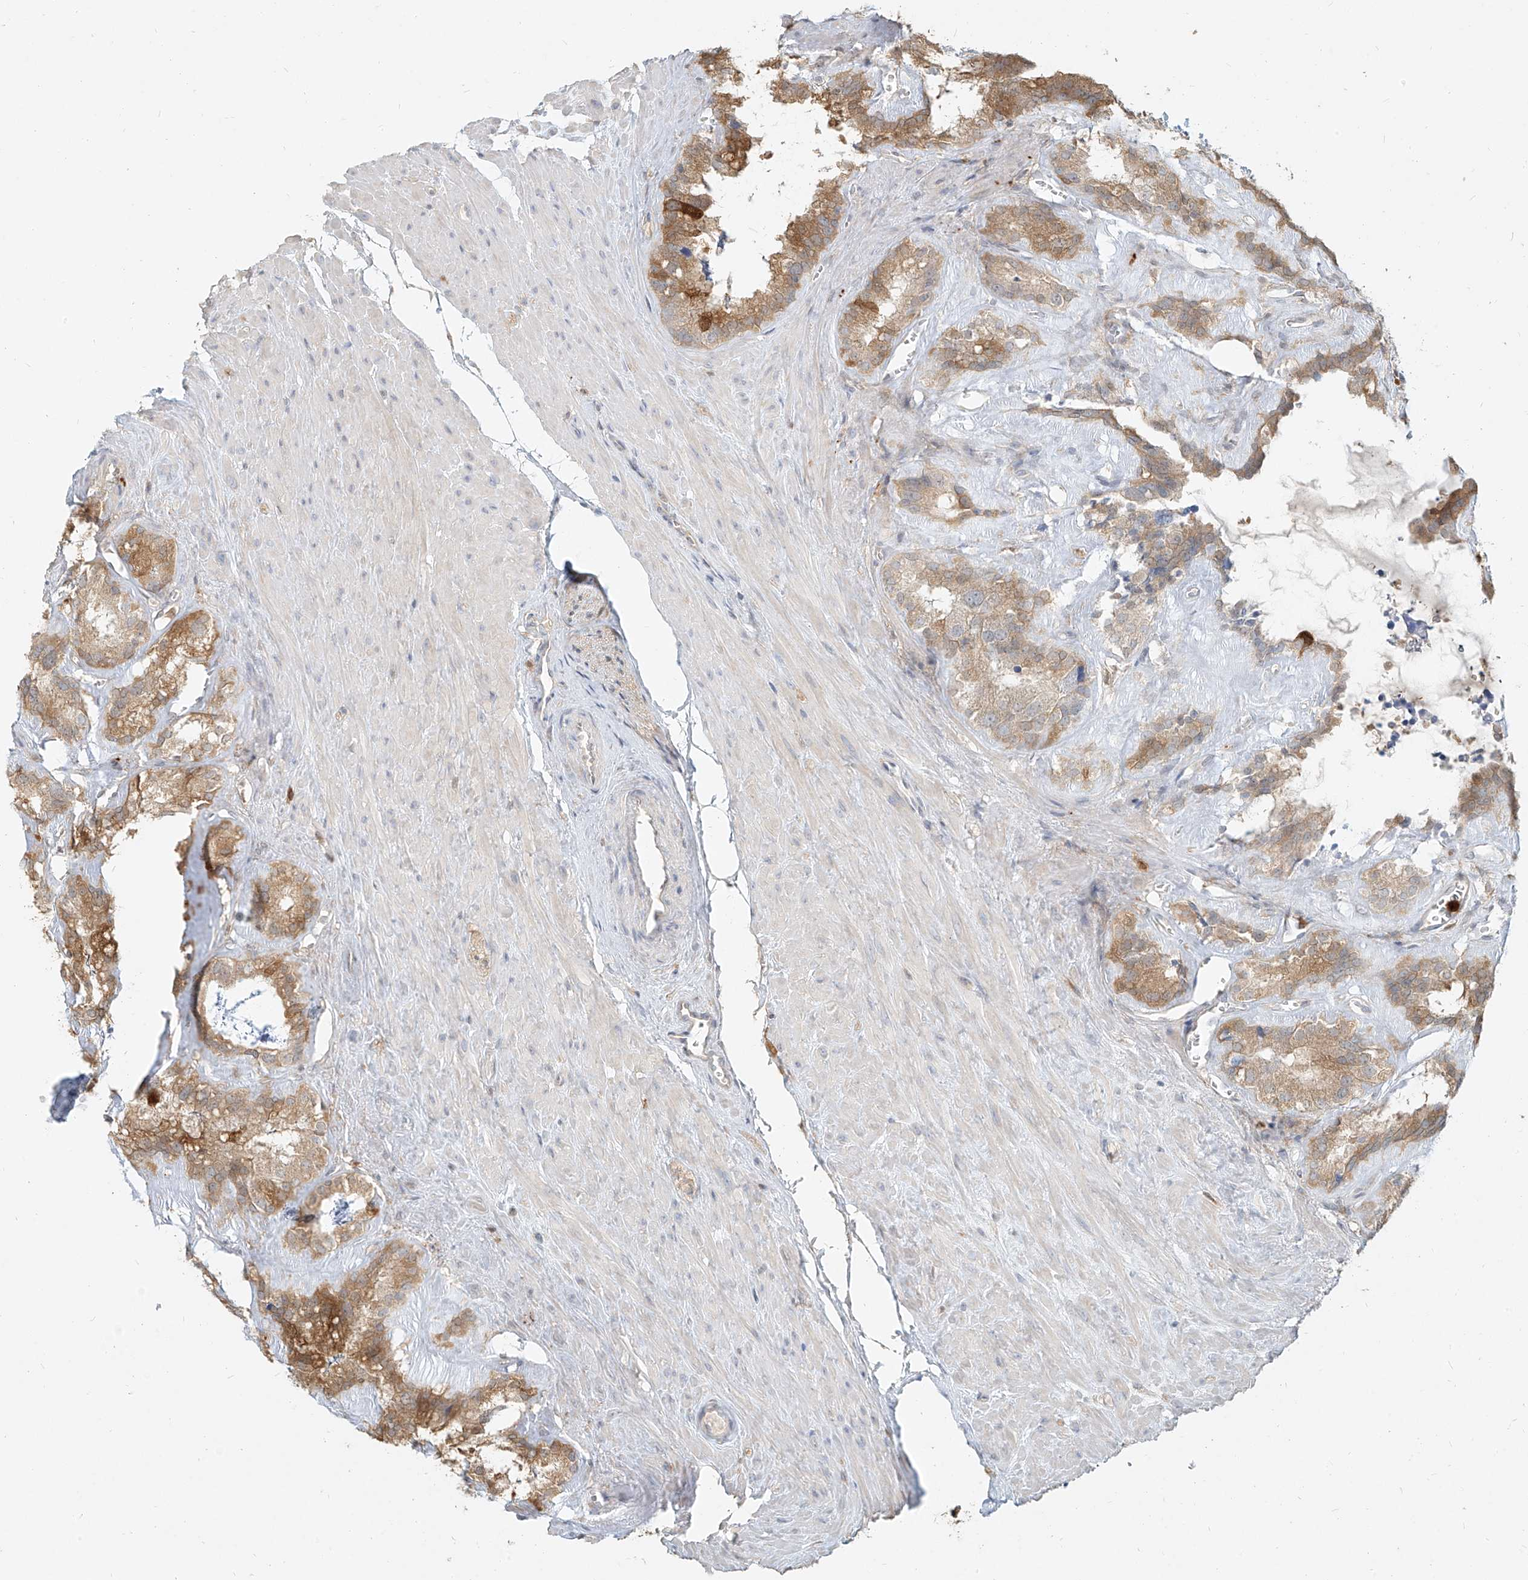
{"staining": {"intensity": "moderate", "quantity": ">75%", "location": "cytoplasmic/membranous"}, "tissue": "seminal vesicle", "cell_type": "Glandular cells", "image_type": "normal", "snomed": [{"axis": "morphology", "description": "Normal tissue, NOS"}, {"axis": "topography", "description": "Prostate"}, {"axis": "topography", "description": "Seminal veicle"}], "caption": "Moderate cytoplasmic/membranous staining is identified in approximately >75% of glandular cells in unremarkable seminal vesicle.", "gene": "PGD", "patient": {"sex": "male", "age": 59}}